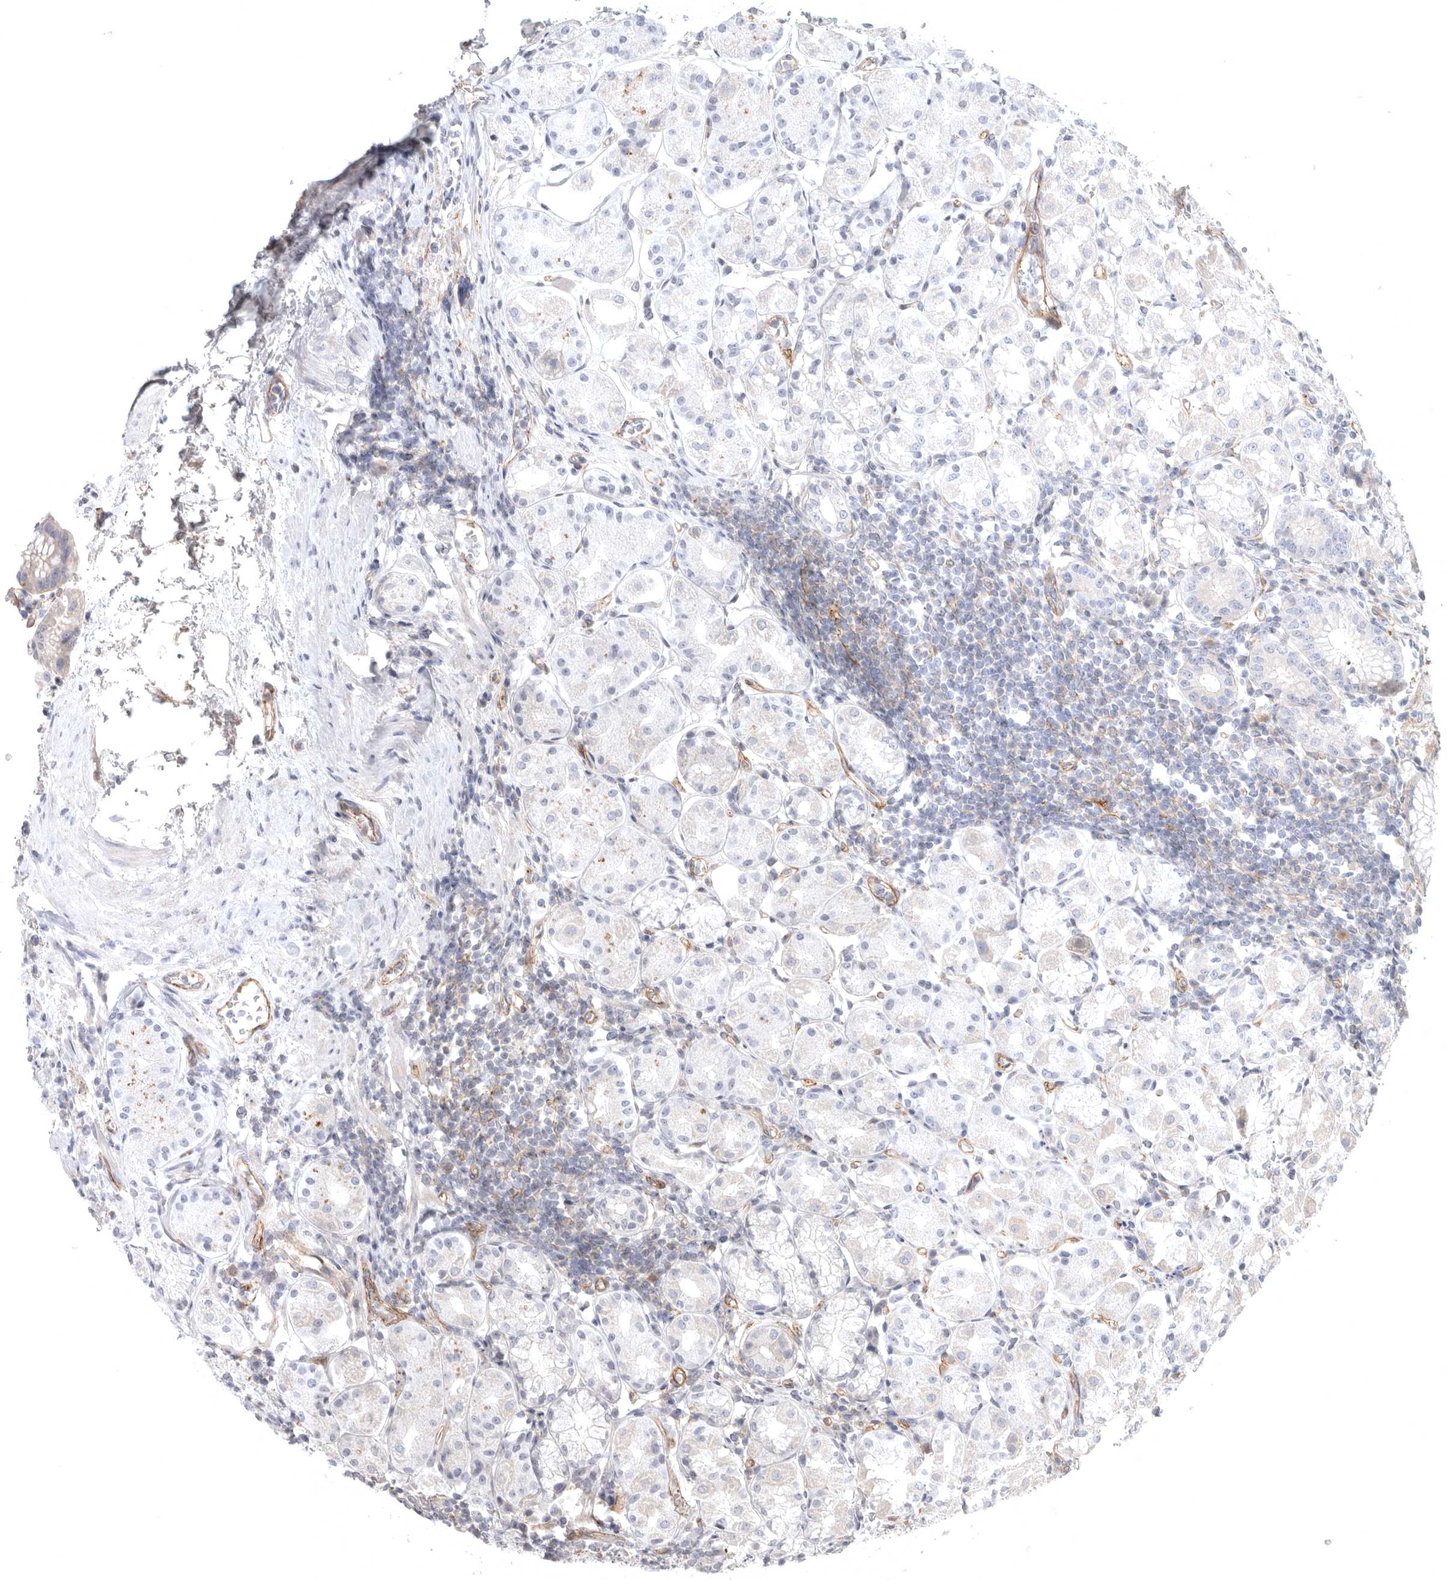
{"staining": {"intensity": "negative", "quantity": "none", "location": "none"}, "tissue": "stomach", "cell_type": "Glandular cells", "image_type": "normal", "snomed": [{"axis": "morphology", "description": "Normal tissue, NOS"}, {"axis": "topography", "description": "Stomach, lower"}], "caption": "Immunohistochemistry (IHC) micrograph of normal stomach stained for a protein (brown), which shows no staining in glandular cells. (Stains: DAB immunohistochemistry (IHC) with hematoxylin counter stain, Microscopy: brightfield microscopy at high magnification).", "gene": "LONRF1", "patient": {"sex": "female", "age": 56}}